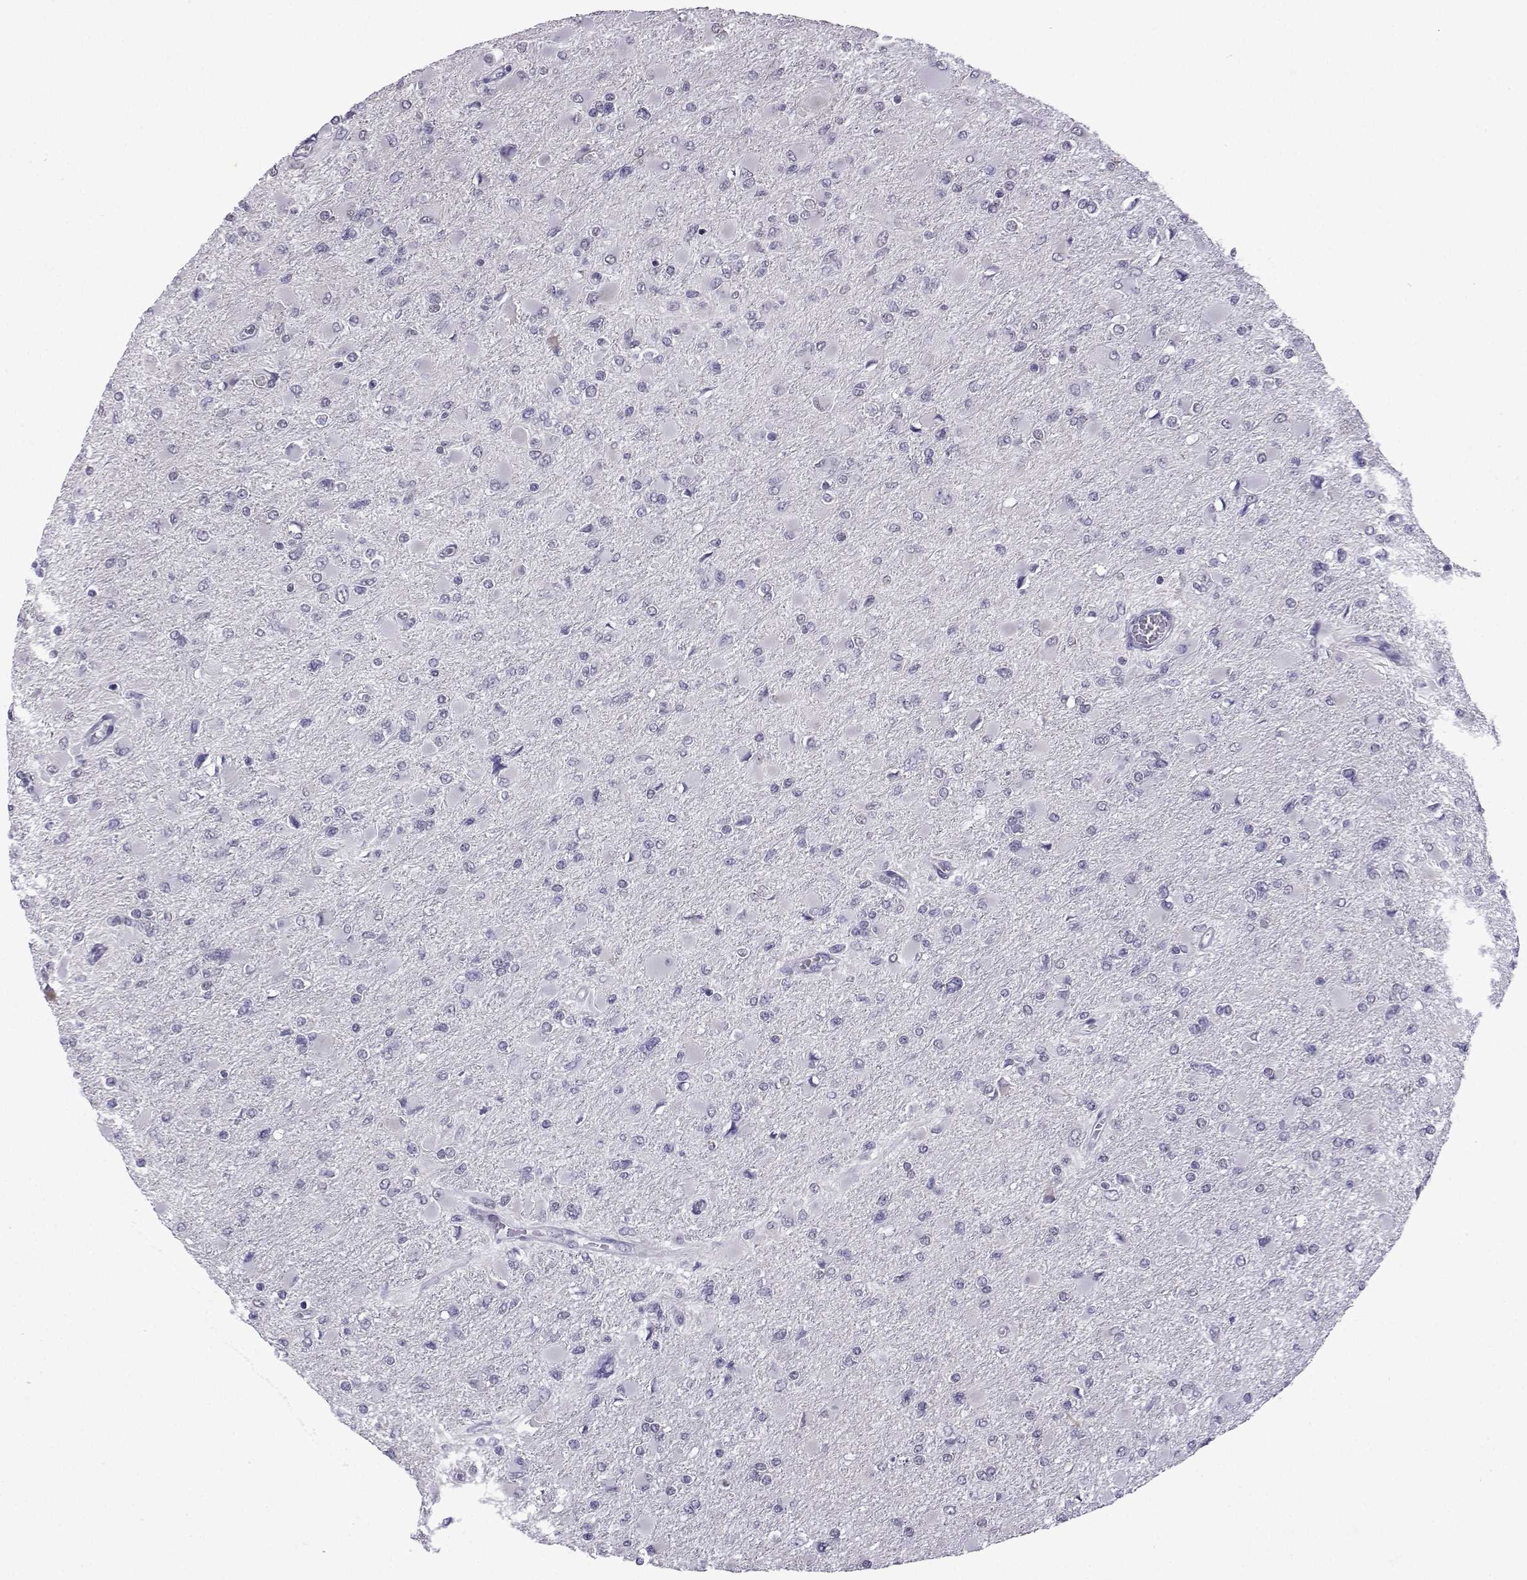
{"staining": {"intensity": "negative", "quantity": "none", "location": "none"}, "tissue": "glioma", "cell_type": "Tumor cells", "image_type": "cancer", "snomed": [{"axis": "morphology", "description": "Glioma, malignant, High grade"}, {"axis": "topography", "description": "Cerebral cortex"}], "caption": "Immunohistochemistry of human glioma shows no positivity in tumor cells.", "gene": "CFAP70", "patient": {"sex": "female", "age": 36}}